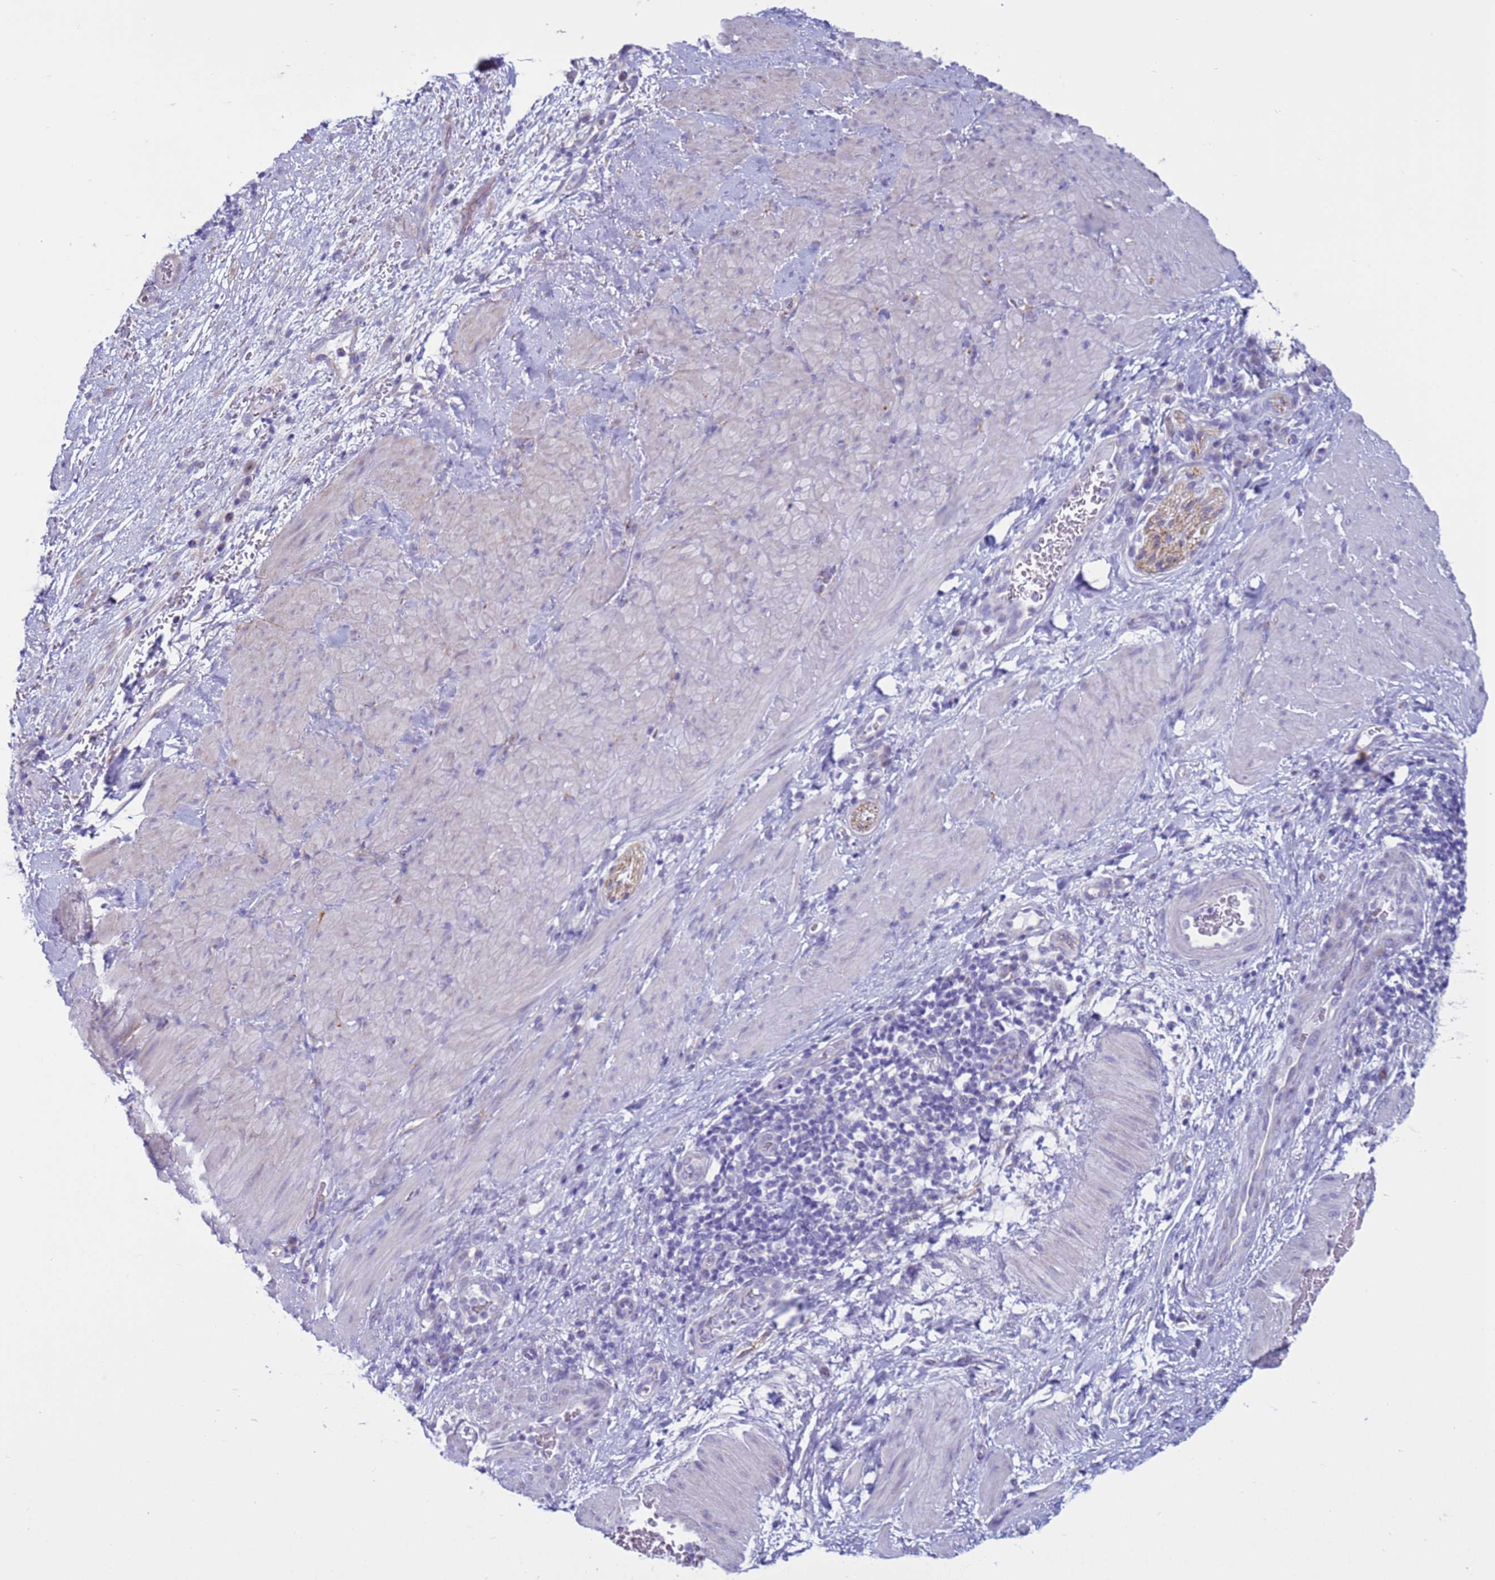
{"staining": {"intensity": "negative", "quantity": "none", "location": "none"}, "tissue": "stomach cancer", "cell_type": "Tumor cells", "image_type": "cancer", "snomed": [{"axis": "morphology", "description": "Normal tissue, NOS"}, {"axis": "morphology", "description": "Adenocarcinoma, NOS"}, {"axis": "topography", "description": "Stomach"}], "caption": "Immunohistochemistry (IHC) photomicrograph of human stomach cancer (adenocarcinoma) stained for a protein (brown), which exhibits no expression in tumor cells.", "gene": "CST4", "patient": {"sex": "female", "age": 64}}